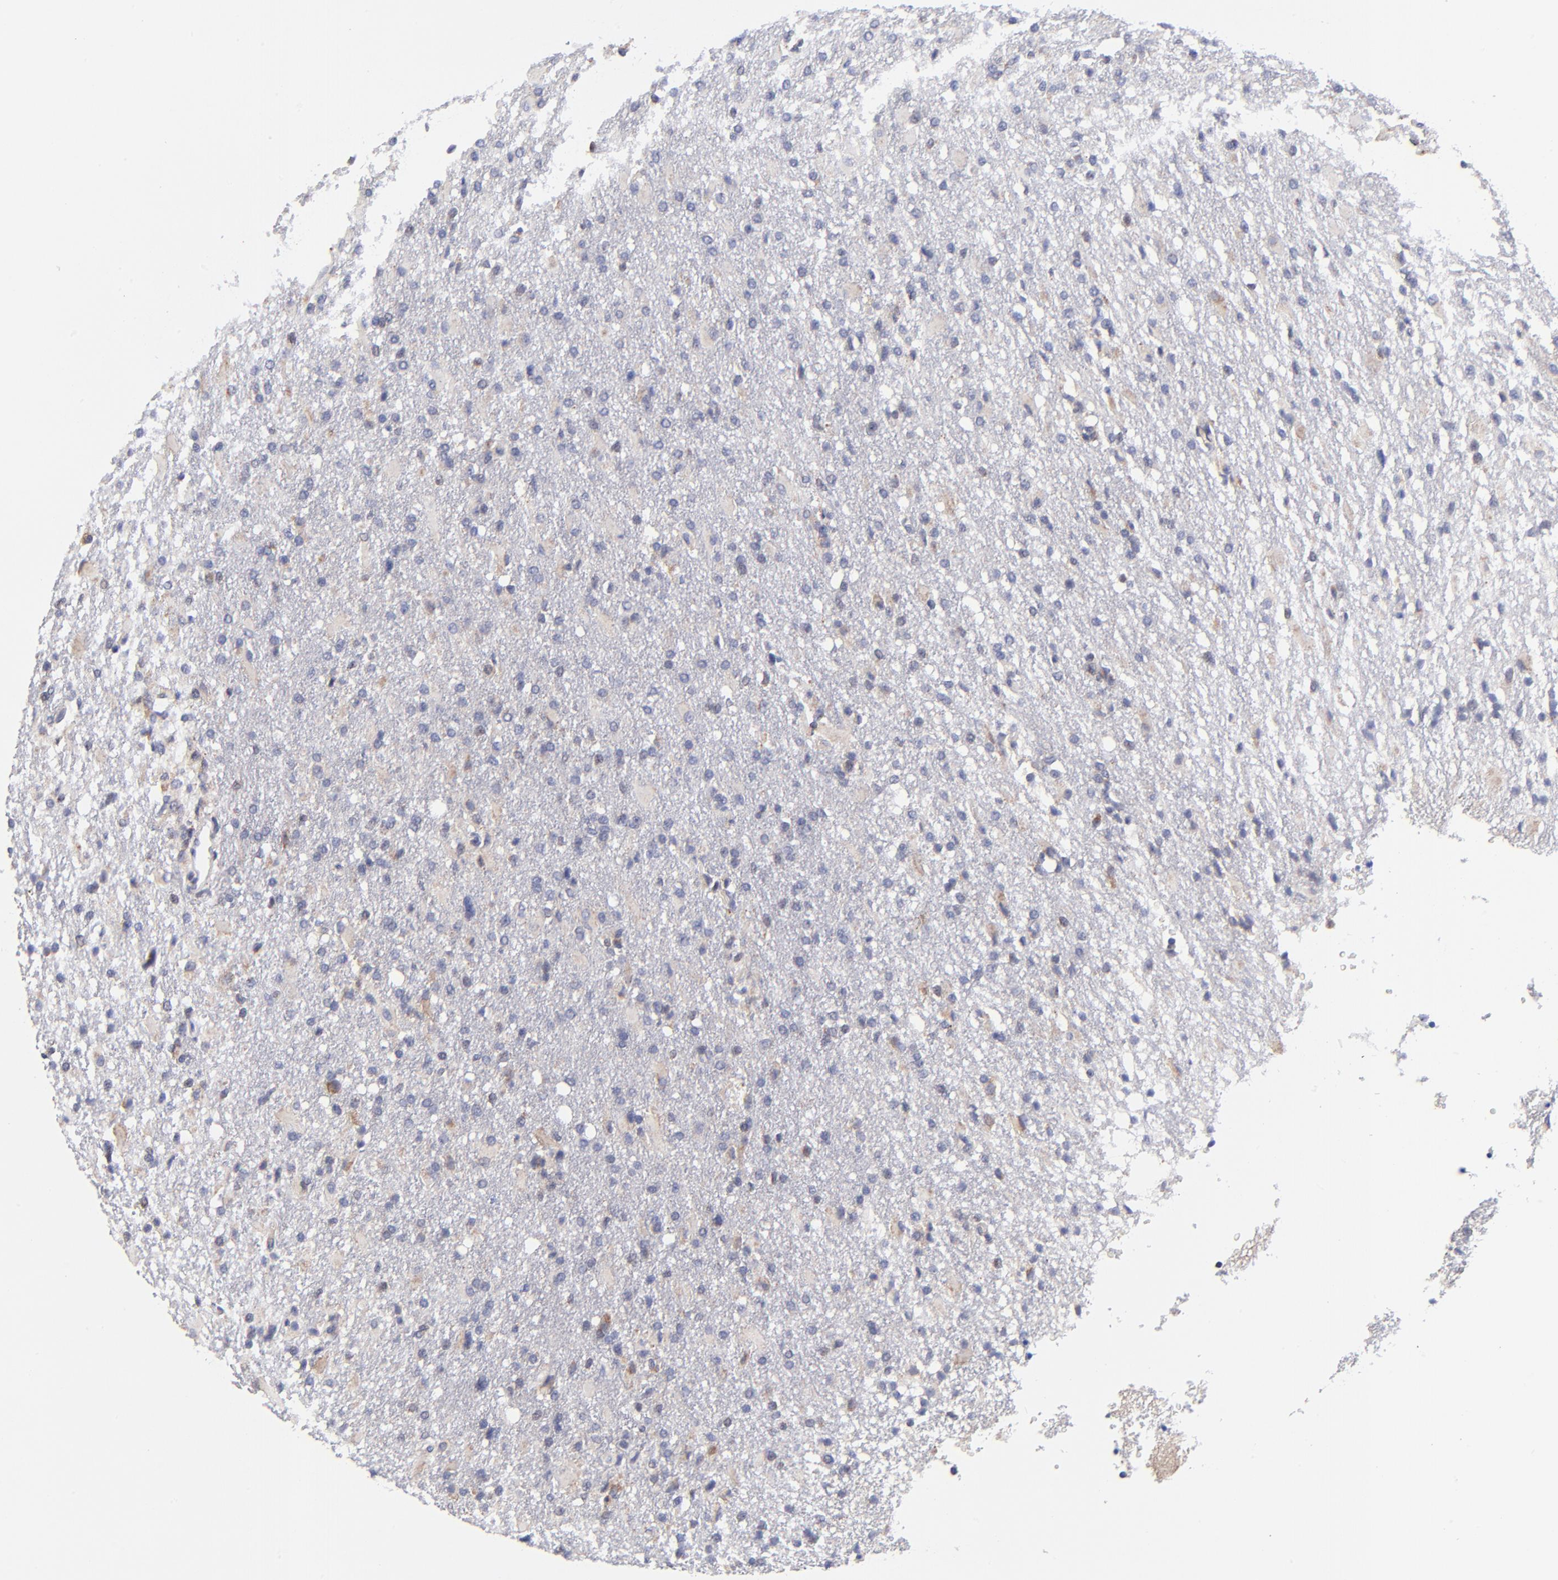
{"staining": {"intensity": "weak", "quantity": "<25%", "location": "cytoplasmic/membranous"}, "tissue": "glioma", "cell_type": "Tumor cells", "image_type": "cancer", "snomed": [{"axis": "morphology", "description": "Glioma, malignant, High grade"}, {"axis": "topography", "description": "Brain"}], "caption": "Protein analysis of glioma shows no significant expression in tumor cells.", "gene": "FBXL12", "patient": {"sex": "male", "age": 68}}